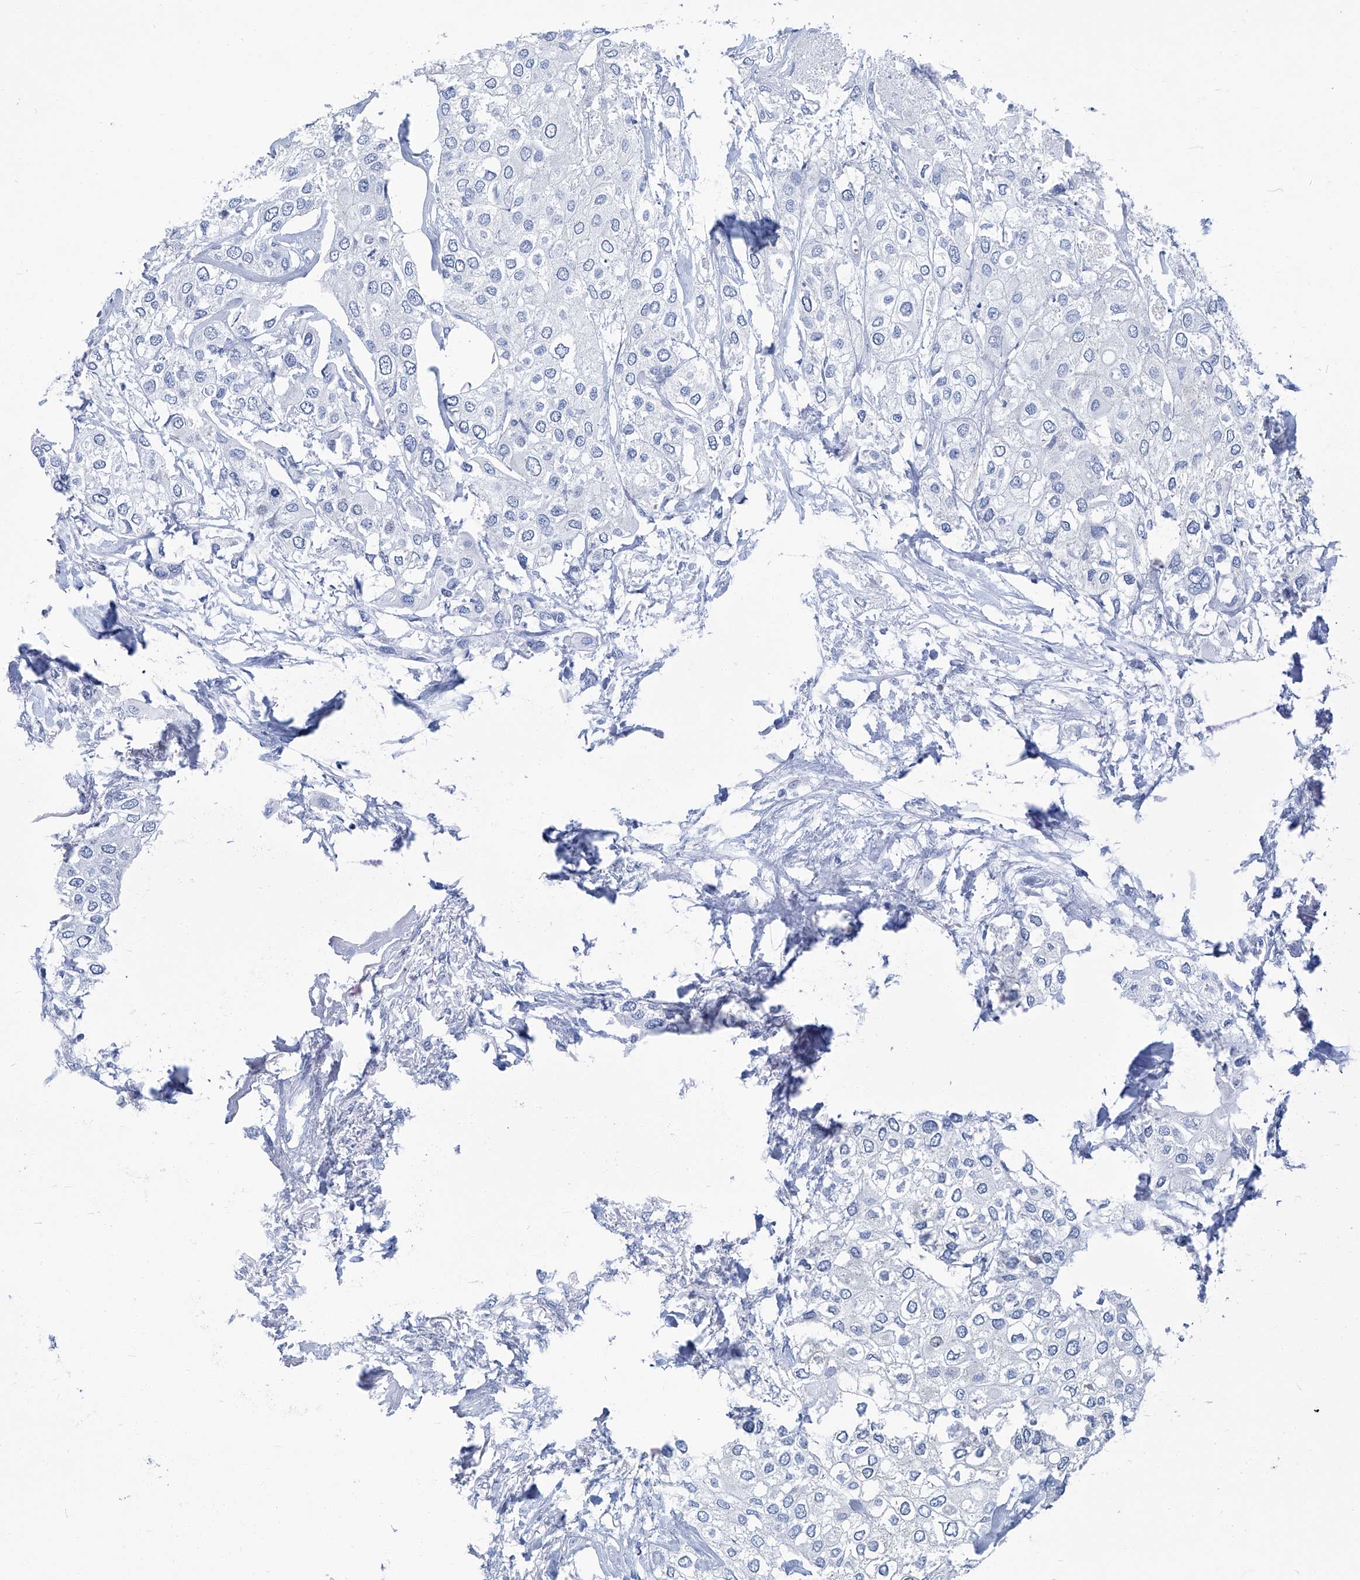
{"staining": {"intensity": "negative", "quantity": "none", "location": "none"}, "tissue": "urothelial cancer", "cell_type": "Tumor cells", "image_type": "cancer", "snomed": [{"axis": "morphology", "description": "Urothelial carcinoma, High grade"}, {"axis": "topography", "description": "Urinary bladder"}], "caption": "This is an IHC micrograph of human urothelial cancer. There is no staining in tumor cells.", "gene": "PFKL", "patient": {"sex": "male", "age": 64}}